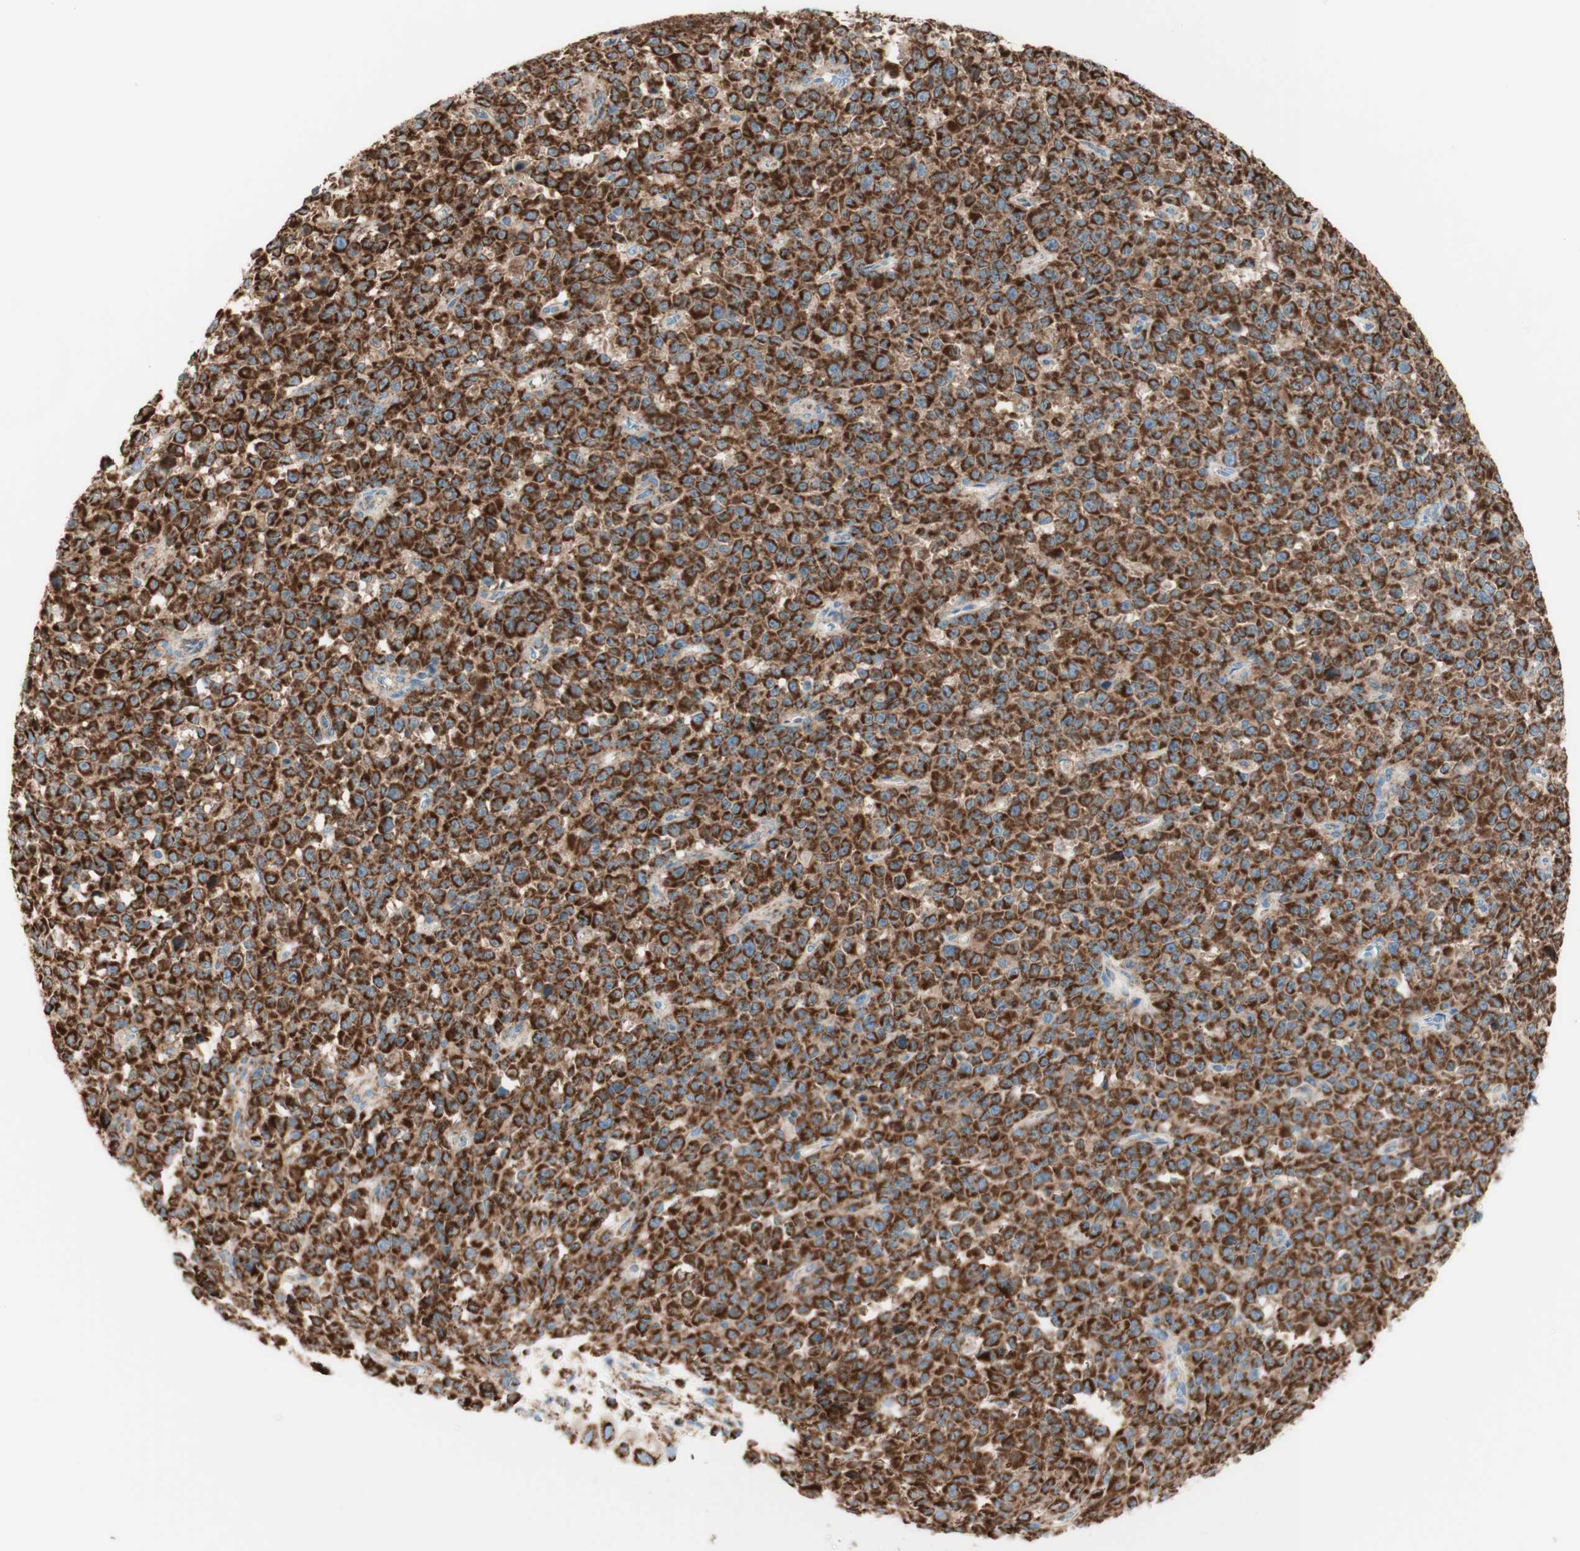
{"staining": {"intensity": "strong", "quantity": ">75%", "location": "cytoplasmic/membranous"}, "tissue": "melanoma", "cell_type": "Tumor cells", "image_type": "cancer", "snomed": [{"axis": "morphology", "description": "Malignant melanoma, NOS"}, {"axis": "topography", "description": "Skin"}], "caption": "Protein analysis of malignant melanoma tissue demonstrates strong cytoplasmic/membranous staining in about >75% of tumor cells.", "gene": "TOMM20", "patient": {"sex": "female", "age": 82}}